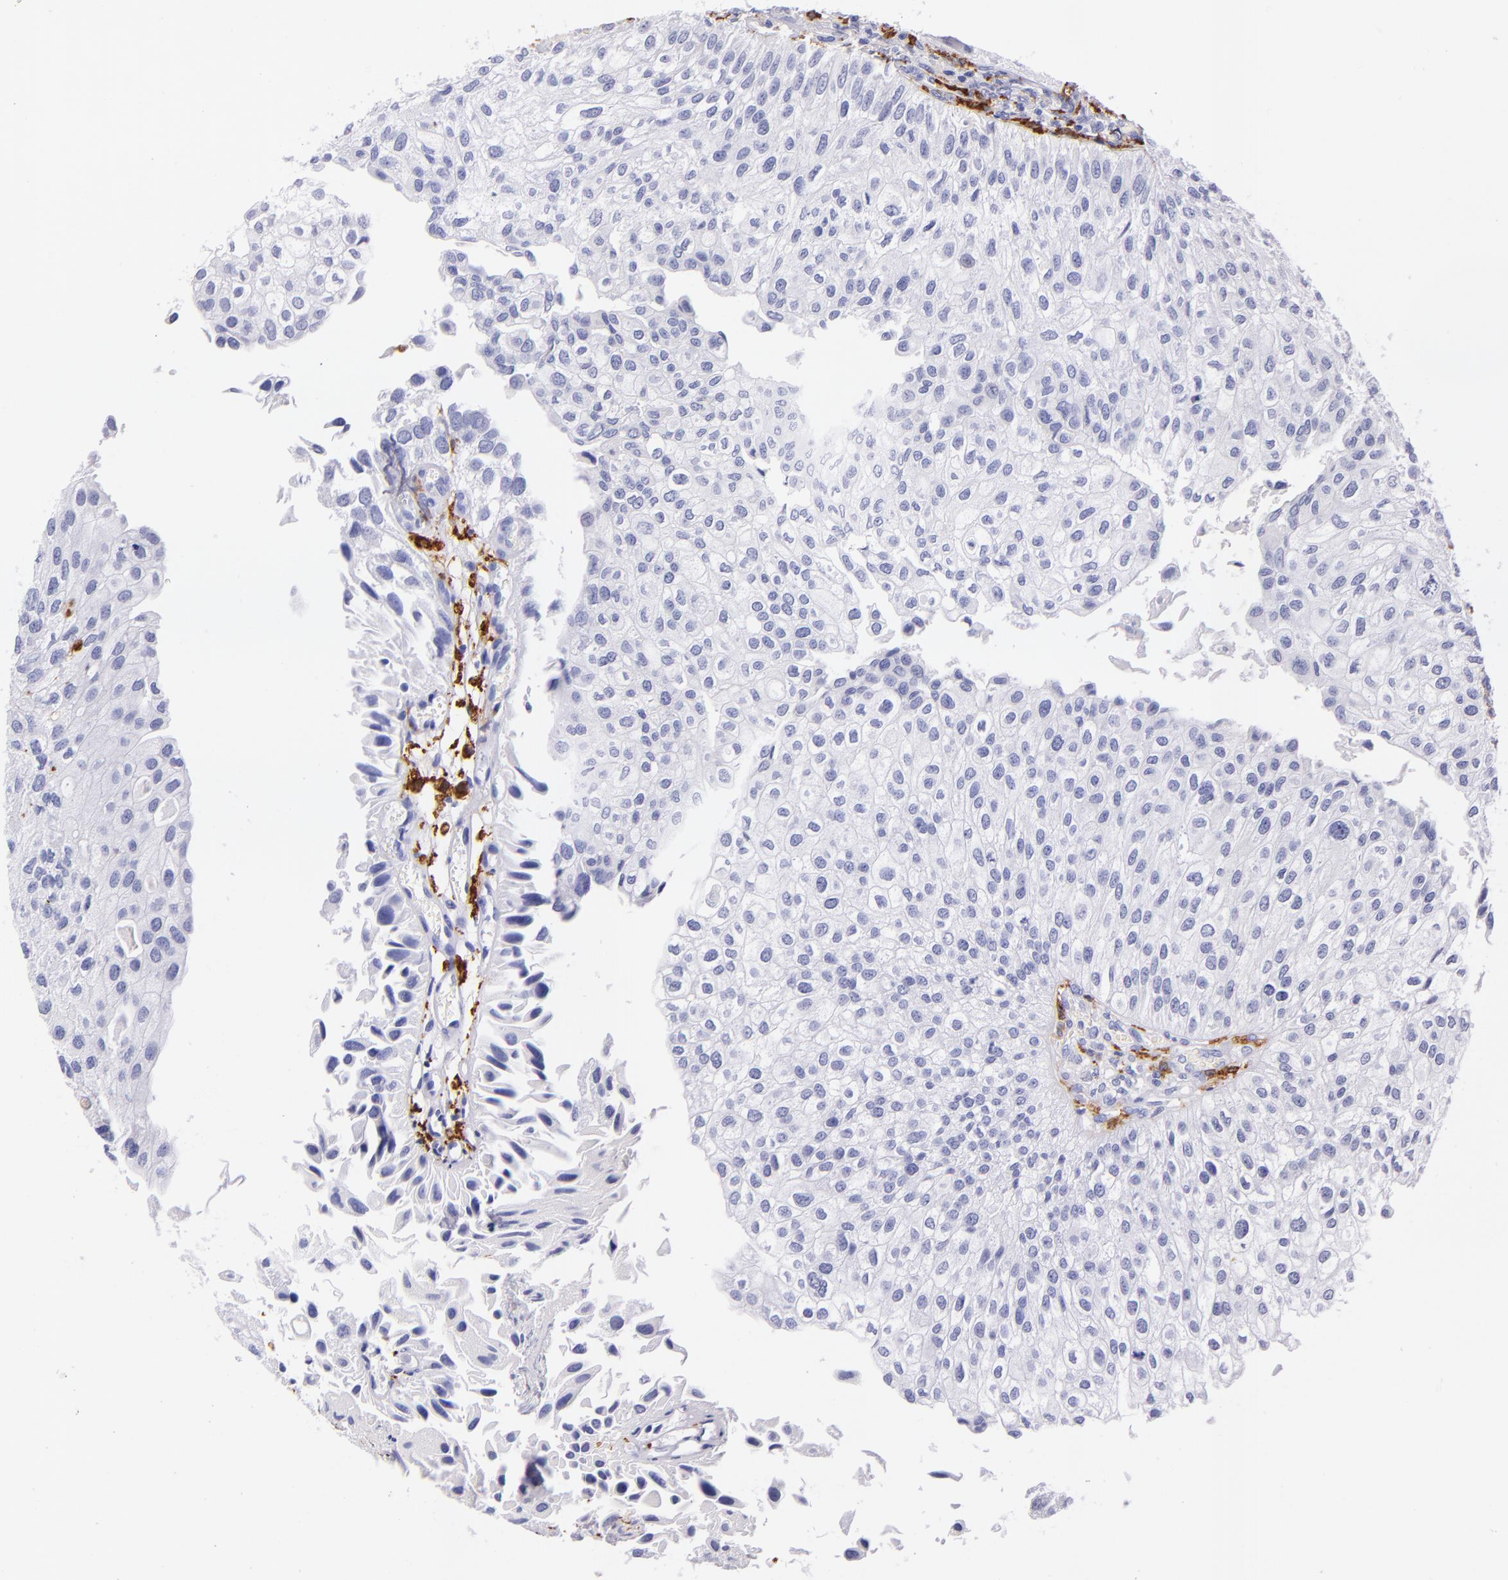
{"staining": {"intensity": "negative", "quantity": "none", "location": "none"}, "tissue": "urothelial cancer", "cell_type": "Tumor cells", "image_type": "cancer", "snomed": [{"axis": "morphology", "description": "Urothelial carcinoma, Low grade"}, {"axis": "topography", "description": "Urinary bladder"}], "caption": "Protein analysis of urothelial cancer exhibits no significant positivity in tumor cells.", "gene": "CD163", "patient": {"sex": "female", "age": 89}}